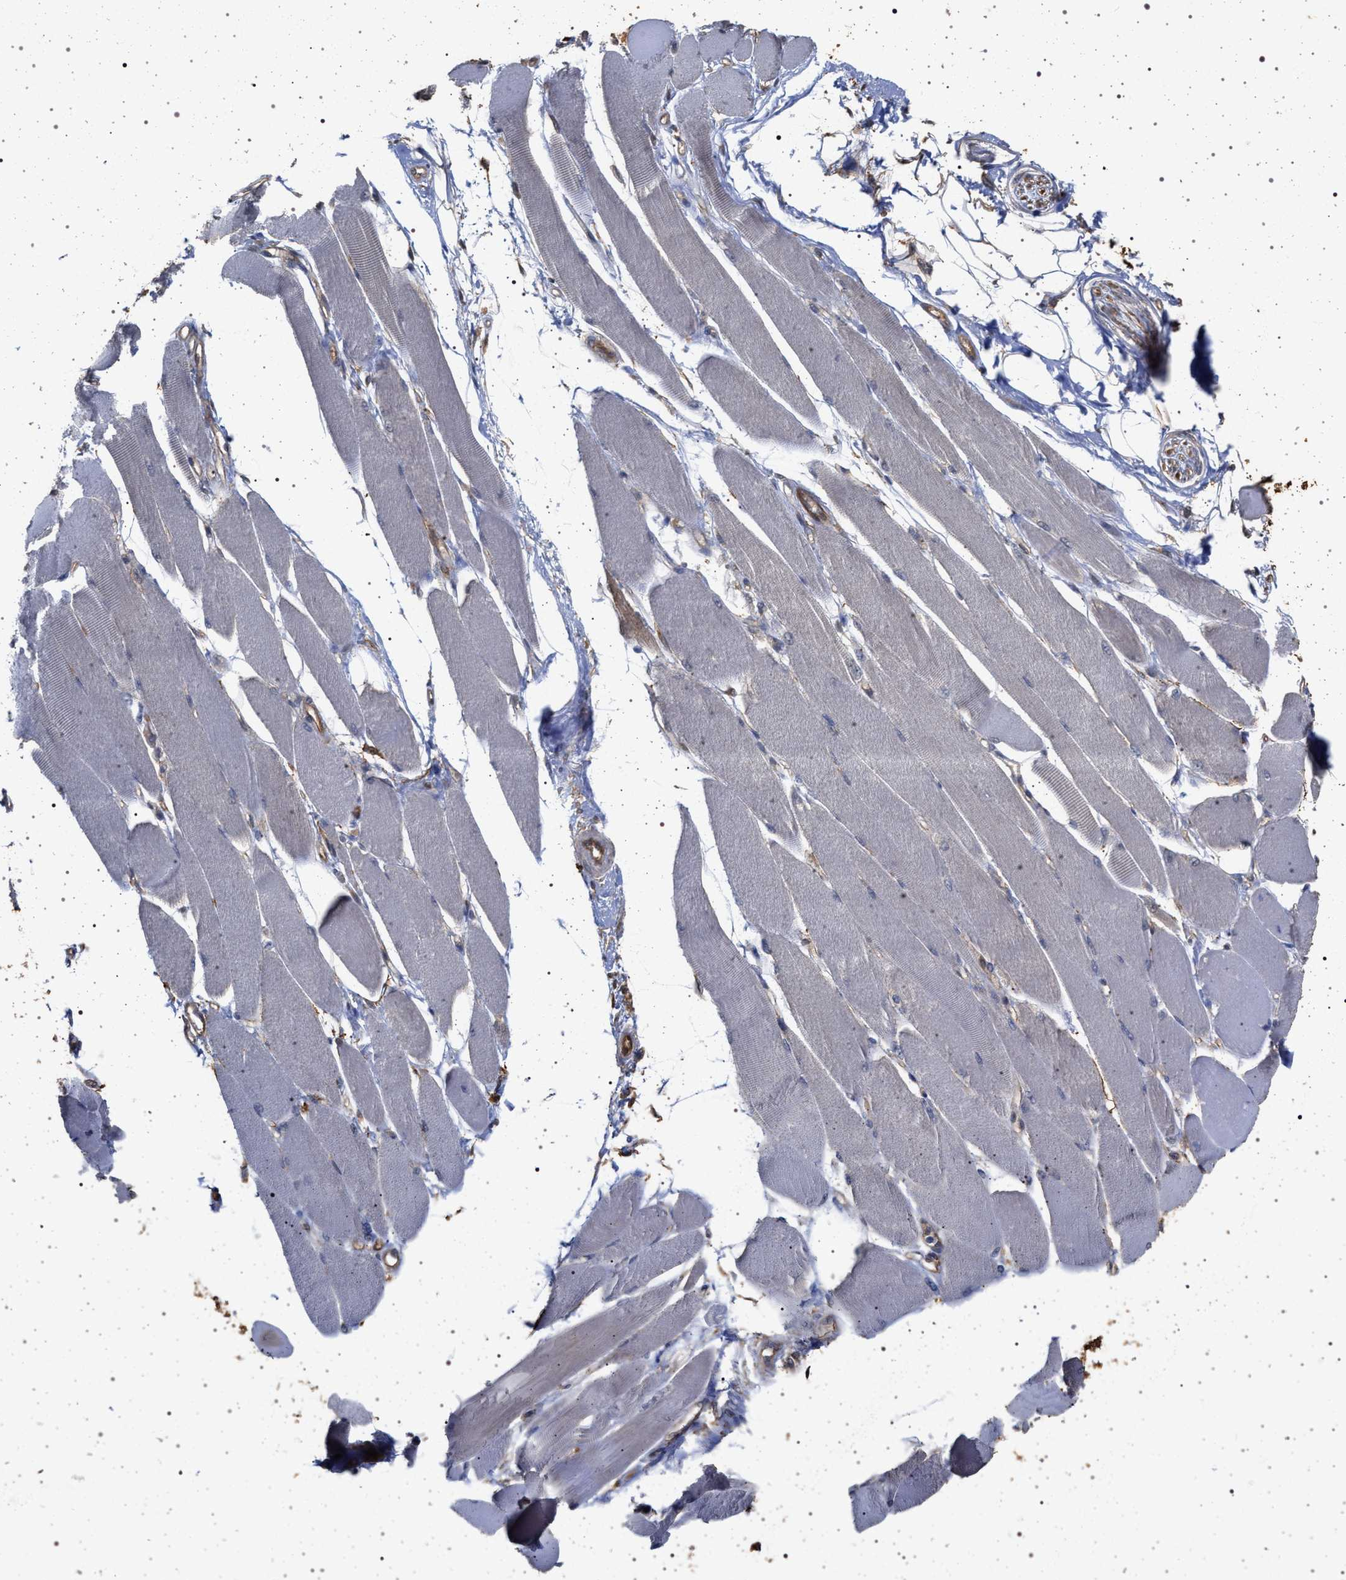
{"staining": {"intensity": "weak", "quantity": "25%-75%", "location": "cytoplasmic/membranous"}, "tissue": "skeletal muscle", "cell_type": "Myocytes", "image_type": "normal", "snomed": [{"axis": "morphology", "description": "Normal tissue, NOS"}, {"axis": "topography", "description": "Skeletal muscle"}, {"axis": "topography", "description": "Peripheral nerve tissue"}], "caption": "A micrograph showing weak cytoplasmic/membranous expression in approximately 25%-75% of myocytes in unremarkable skeletal muscle, as visualized by brown immunohistochemical staining.", "gene": "IFT20", "patient": {"sex": "female", "age": 84}}